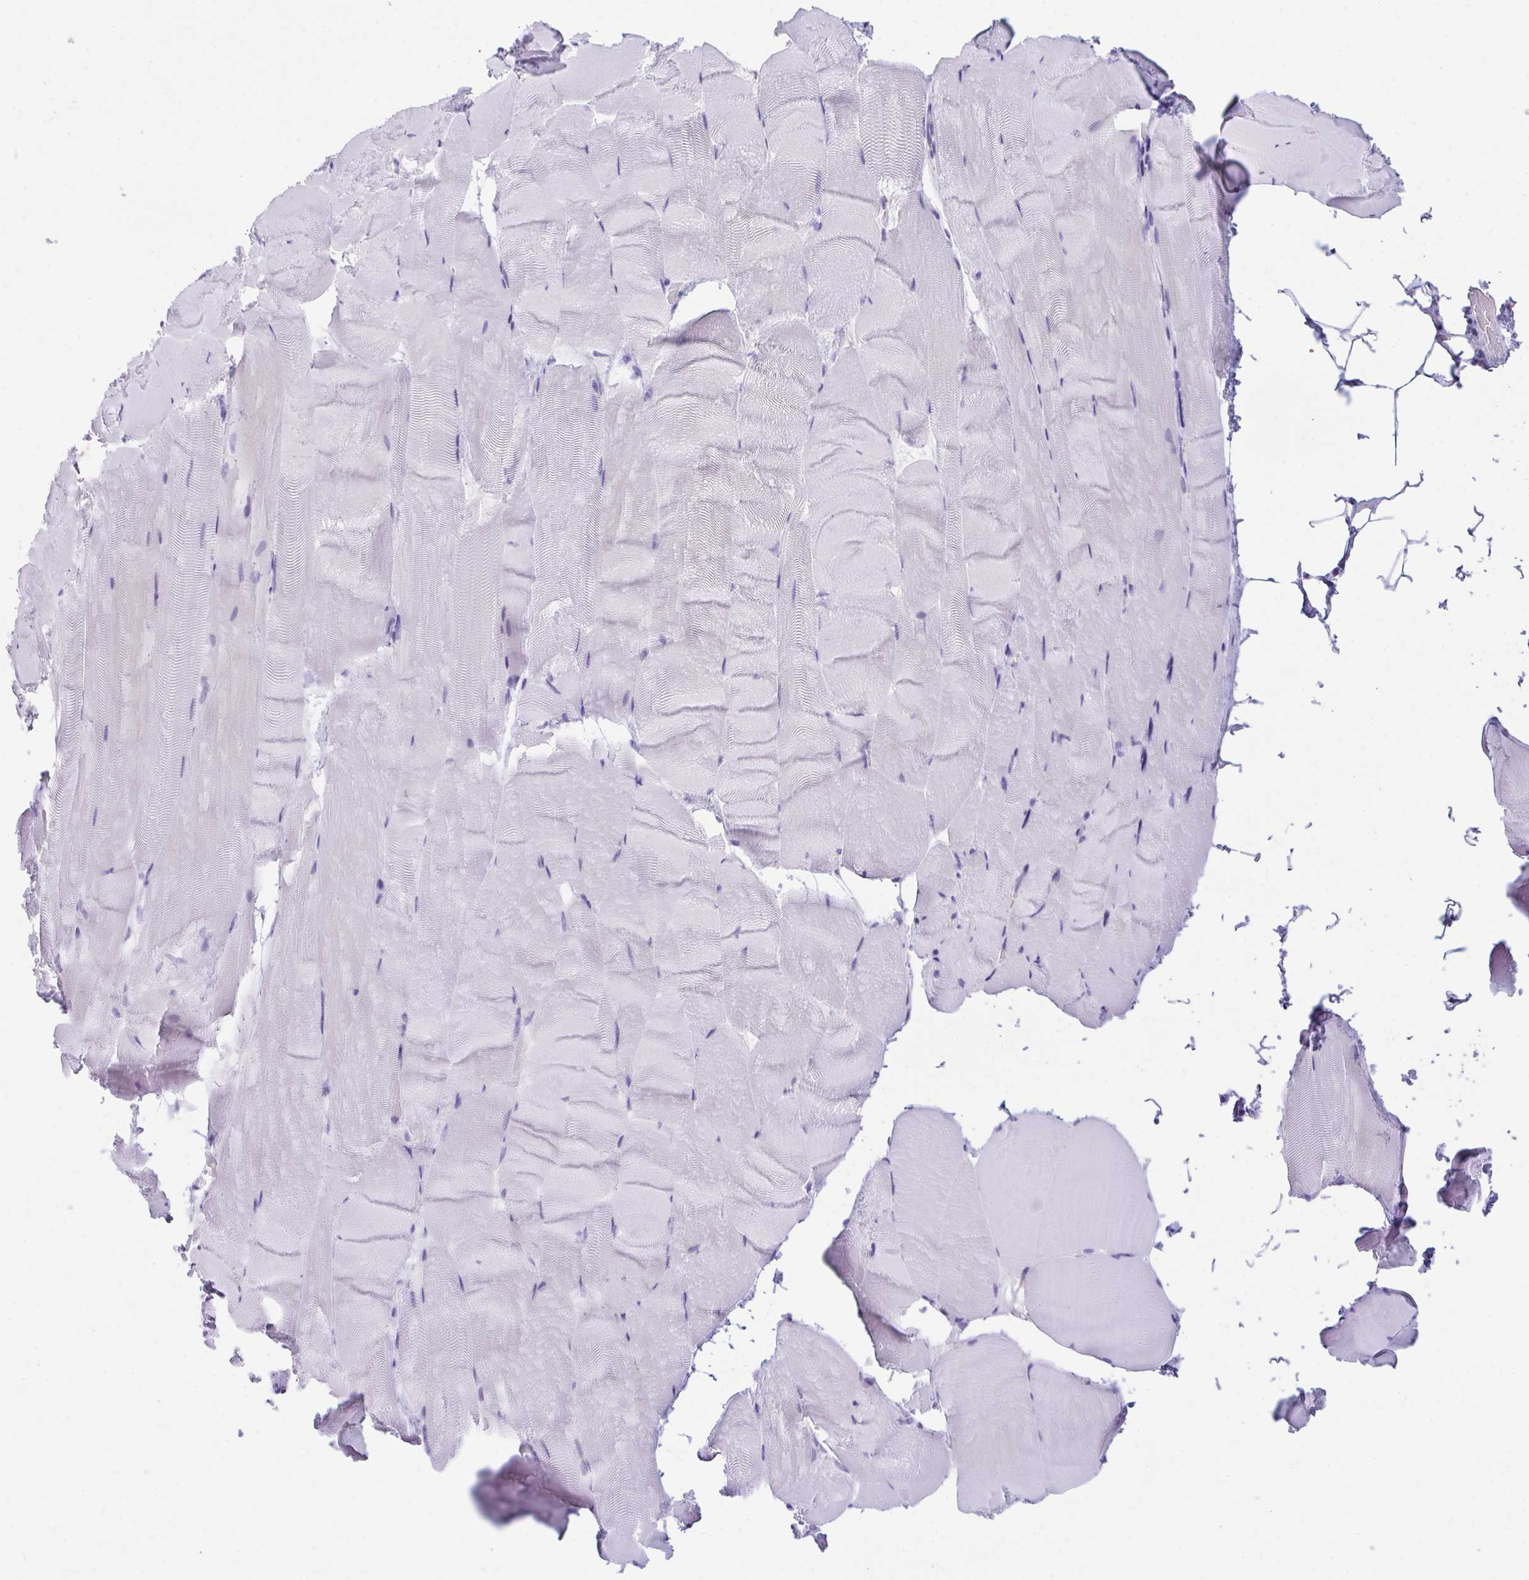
{"staining": {"intensity": "negative", "quantity": "none", "location": "none"}, "tissue": "skeletal muscle", "cell_type": "Myocytes", "image_type": "normal", "snomed": [{"axis": "morphology", "description": "Normal tissue, NOS"}, {"axis": "topography", "description": "Skeletal muscle"}], "caption": "This is a micrograph of IHC staining of benign skeletal muscle, which shows no positivity in myocytes. (DAB immunohistochemistry (IHC) visualized using brightfield microscopy, high magnification).", "gene": "SCLY", "patient": {"sex": "female", "age": 64}}